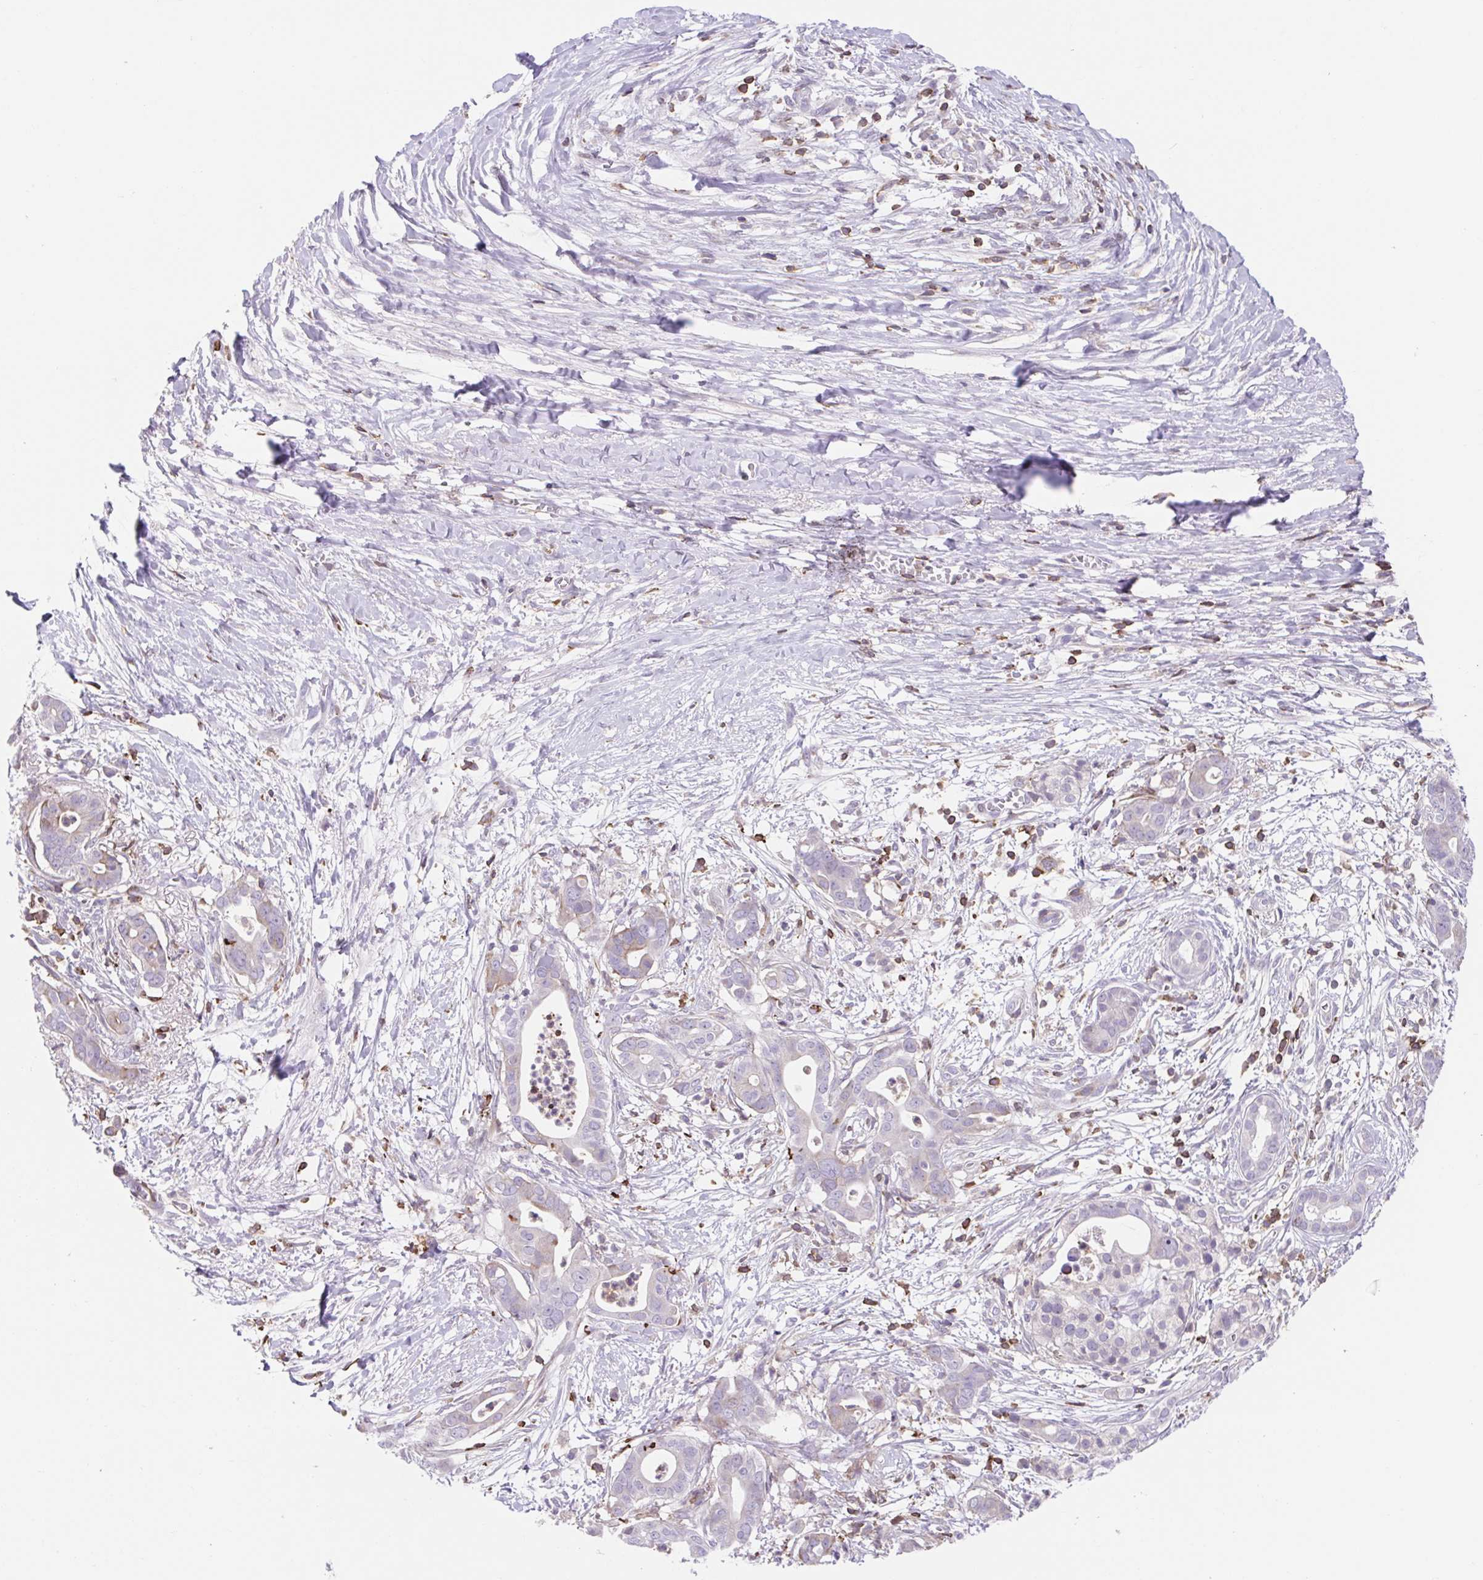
{"staining": {"intensity": "negative", "quantity": "none", "location": "none"}, "tissue": "pancreatic cancer", "cell_type": "Tumor cells", "image_type": "cancer", "snomed": [{"axis": "morphology", "description": "Adenocarcinoma, NOS"}, {"axis": "topography", "description": "Pancreas"}], "caption": "Tumor cells are negative for protein expression in human pancreatic adenocarcinoma.", "gene": "TPRG1", "patient": {"sex": "male", "age": 61}}